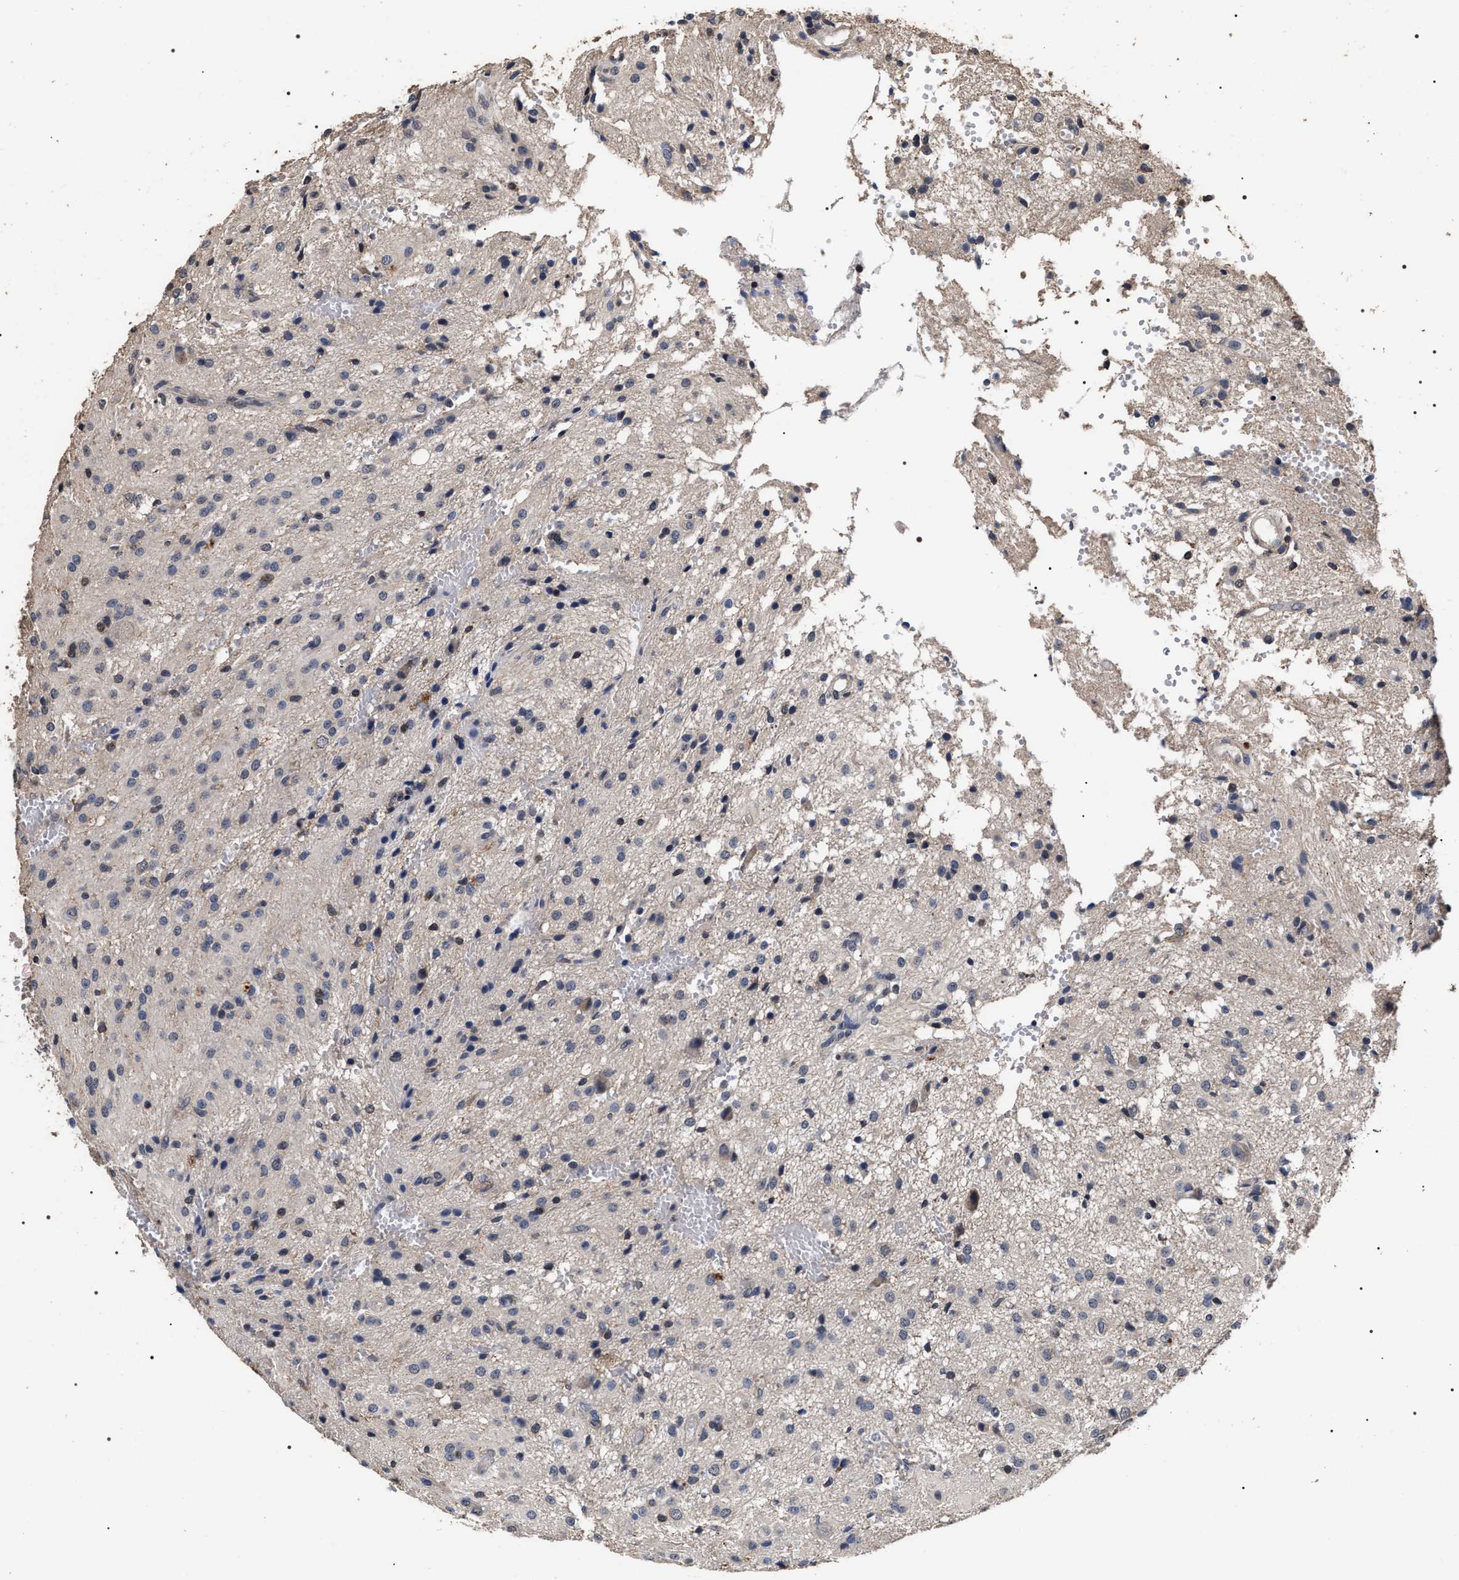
{"staining": {"intensity": "moderate", "quantity": "<25%", "location": "nuclear"}, "tissue": "glioma", "cell_type": "Tumor cells", "image_type": "cancer", "snomed": [{"axis": "morphology", "description": "Glioma, malignant, High grade"}, {"axis": "topography", "description": "Brain"}], "caption": "A brown stain shows moderate nuclear staining of a protein in human glioma tumor cells.", "gene": "UPF3A", "patient": {"sex": "female", "age": 59}}